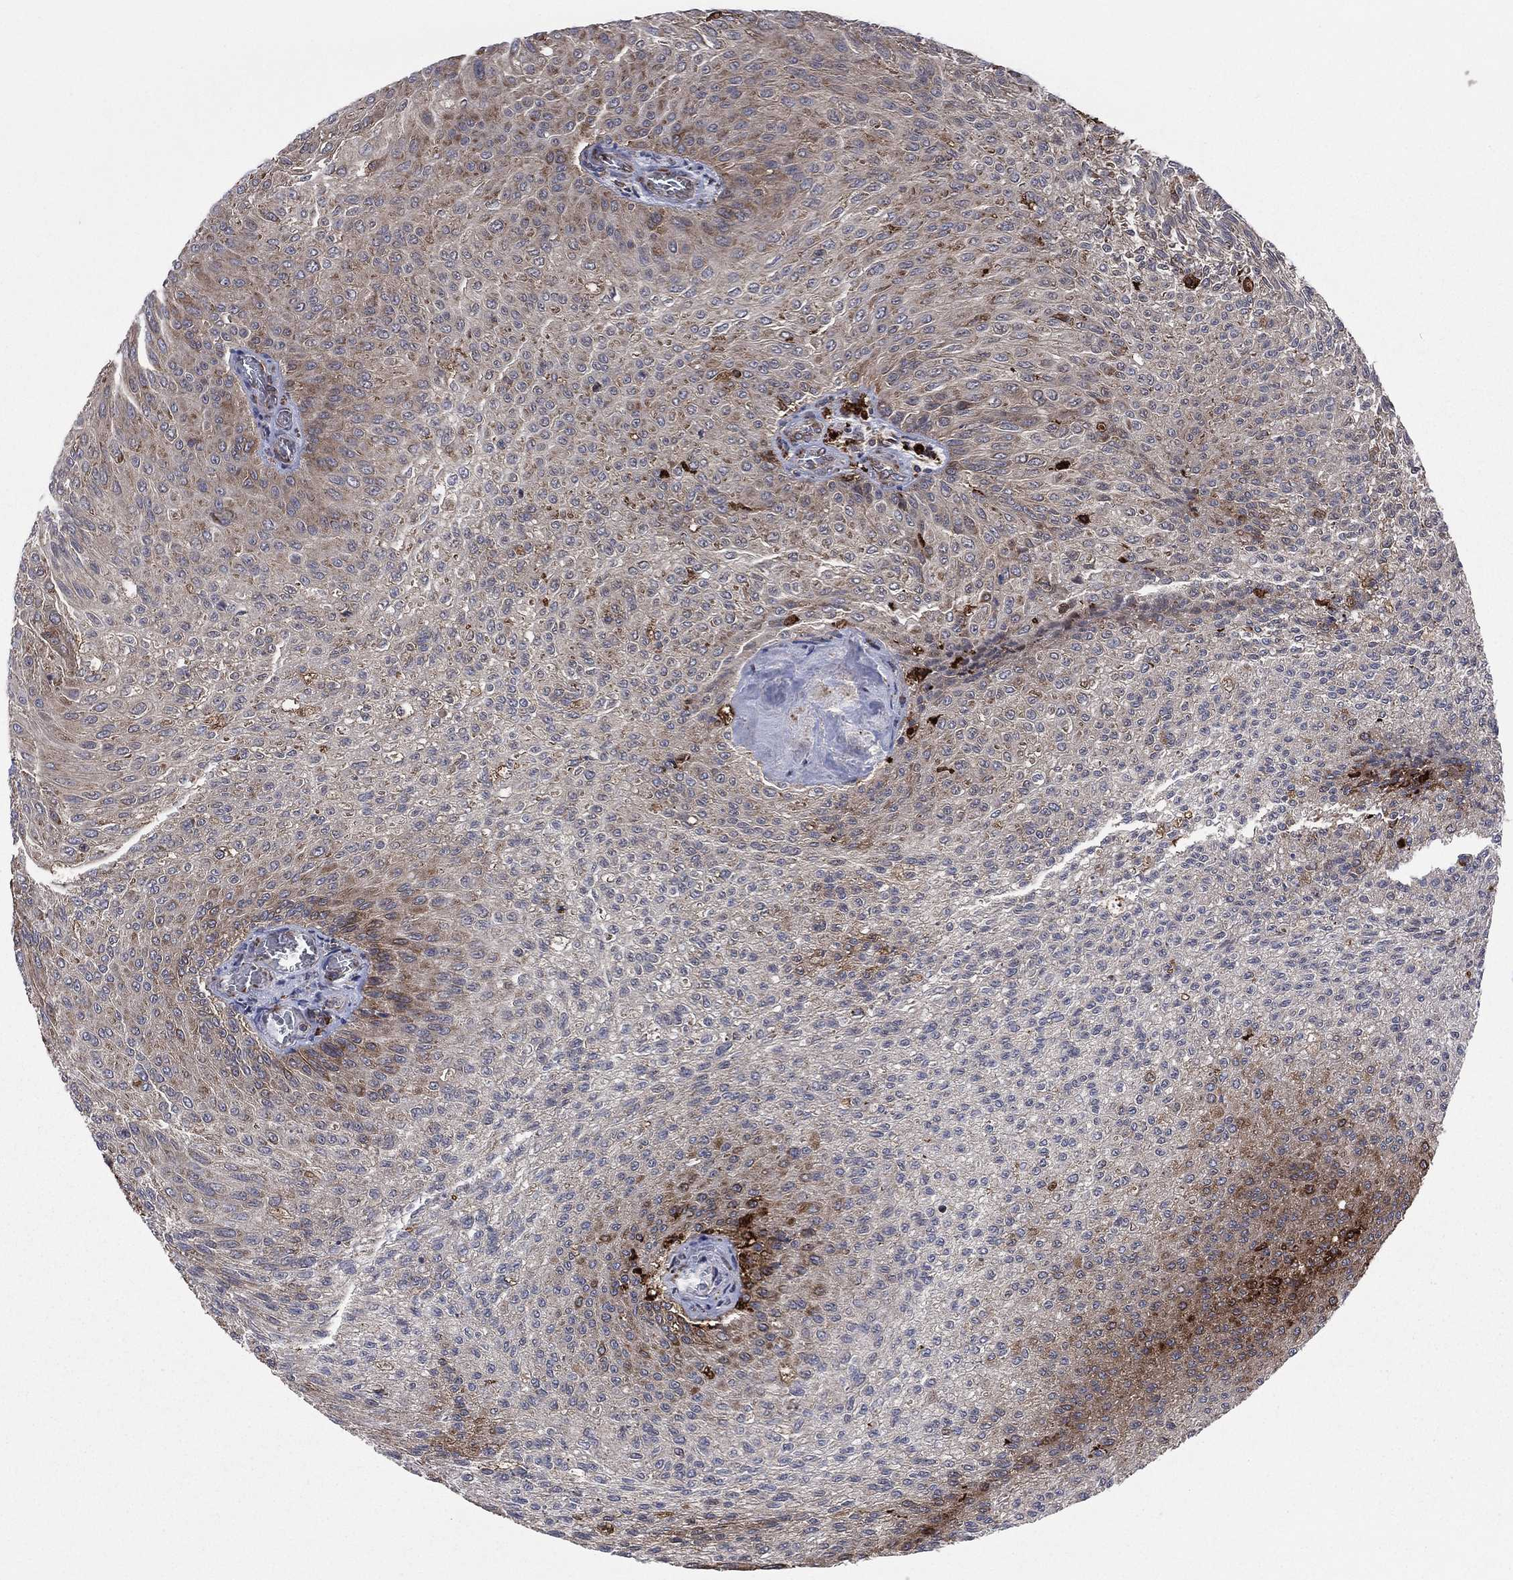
{"staining": {"intensity": "moderate", "quantity": "<25%", "location": "cytoplasmic/membranous"}, "tissue": "urothelial cancer", "cell_type": "Tumor cells", "image_type": "cancer", "snomed": [{"axis": "morphology", "description": "Urothelial carcinoma, Low grade"}, {"axis": "topography", "description": "Ureter, NOS"}, {"axis": "topography", "description": "Urinary bladder"}], "caption": "A photomicrograph of human urothelial carcinoma (low-grade) stained for a protein demonstrates moderate cytoplasmic/membranous brown staining in tumor cells. (DAB IHC, brown staining for protein, blue staining for nuclei).", "gene": "C2orf76", "patient": {"sex": "male", "age": 78}}